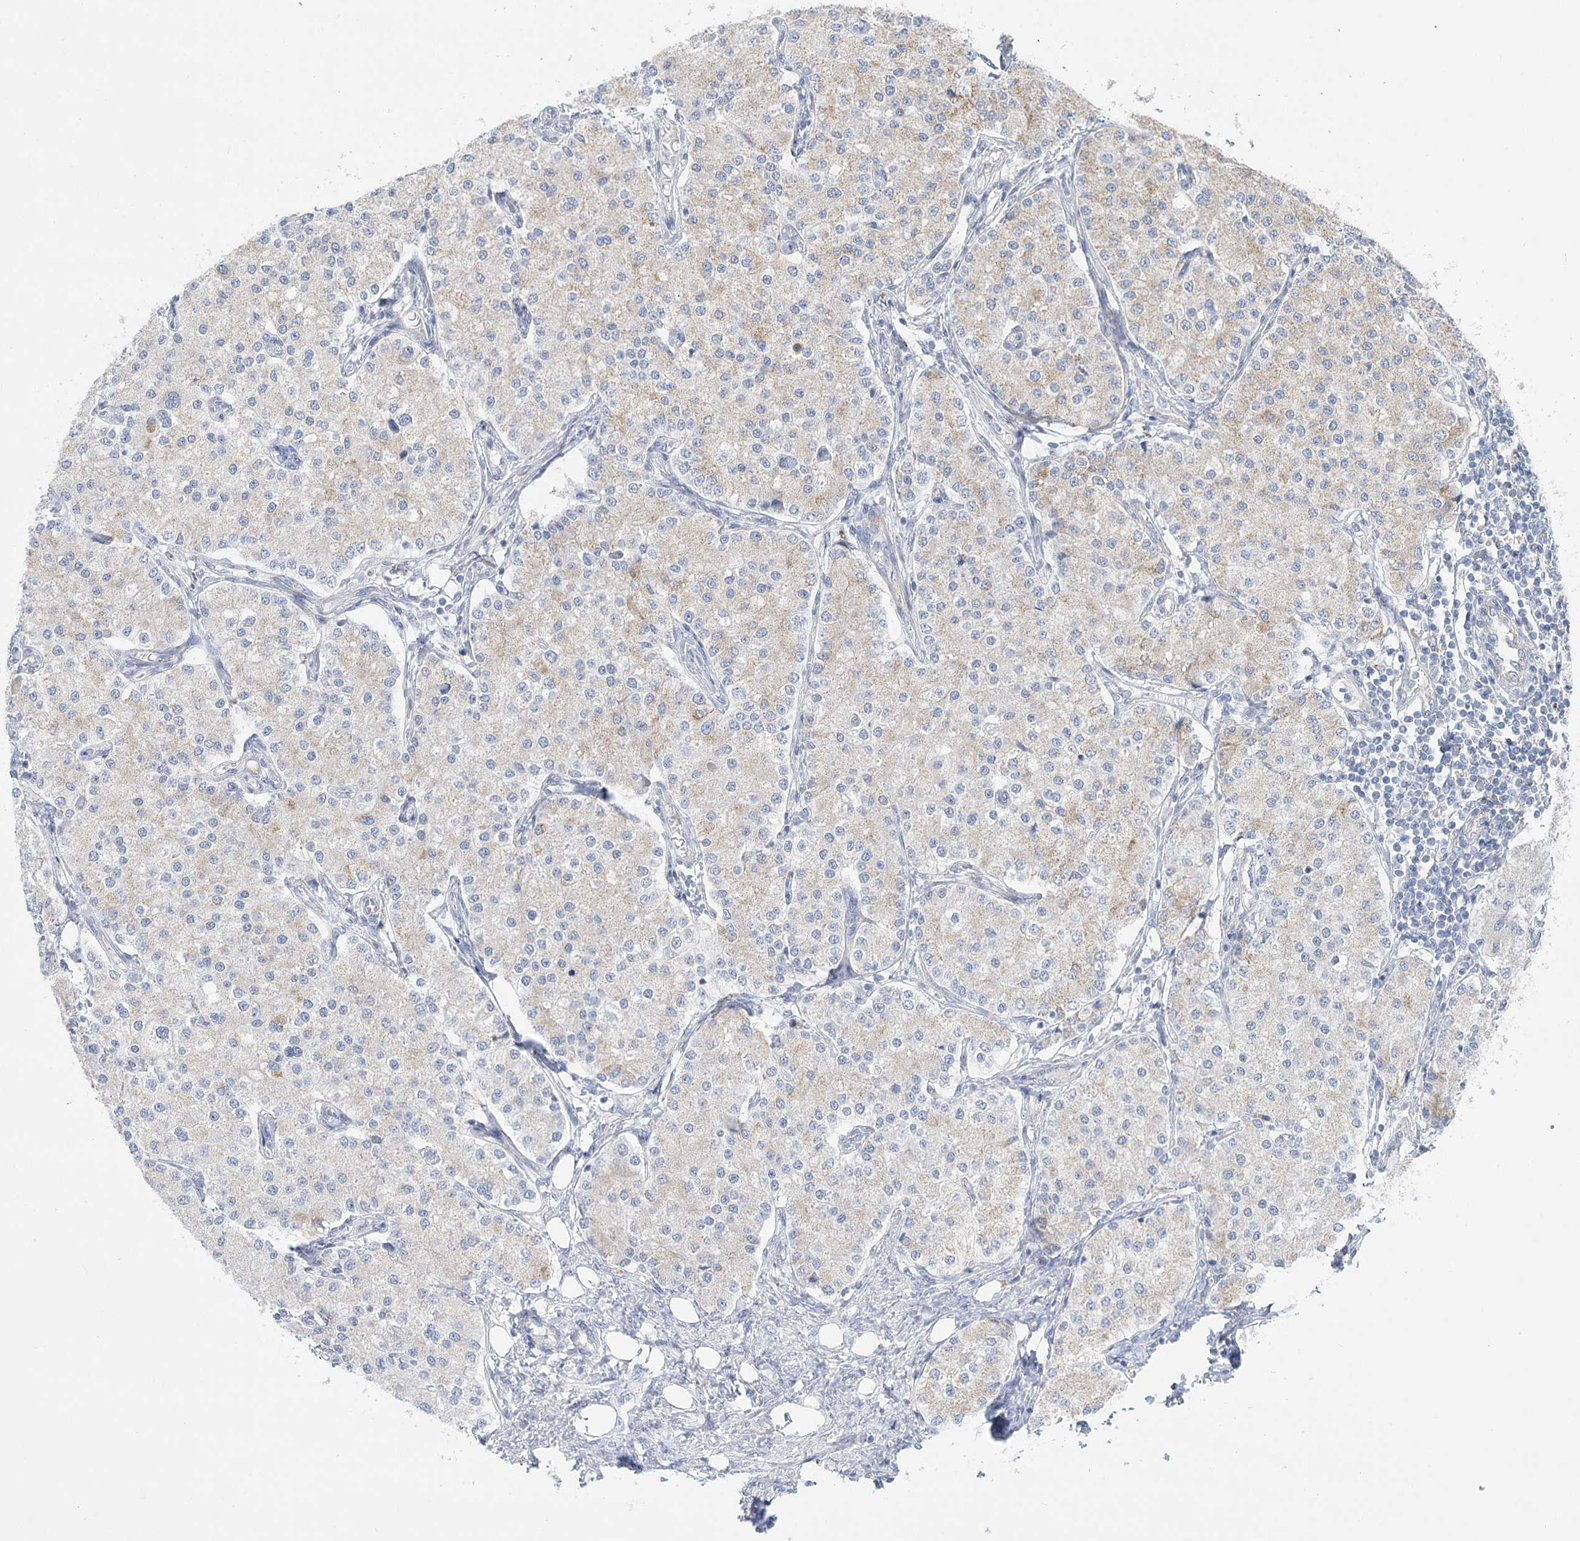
{"staining": {"intensity": "weak", "quantity": "<25%", "location": "cytoplasmic/membranous"}, "tissue": "carcinoid", "cell_type": "Tumor cells", "image_type": "cancer", "snomed": [{"axis": "morphology", "description": "Carcinoid, malignant, NOS"}, {"axis": "topography", "description": "Colon"}], "caption": "Tumor cells are negative for protein expression in human carcinoid (malignant).", "gene": "DHTKD1", "patient": {"sex": "female", "age": 52}}